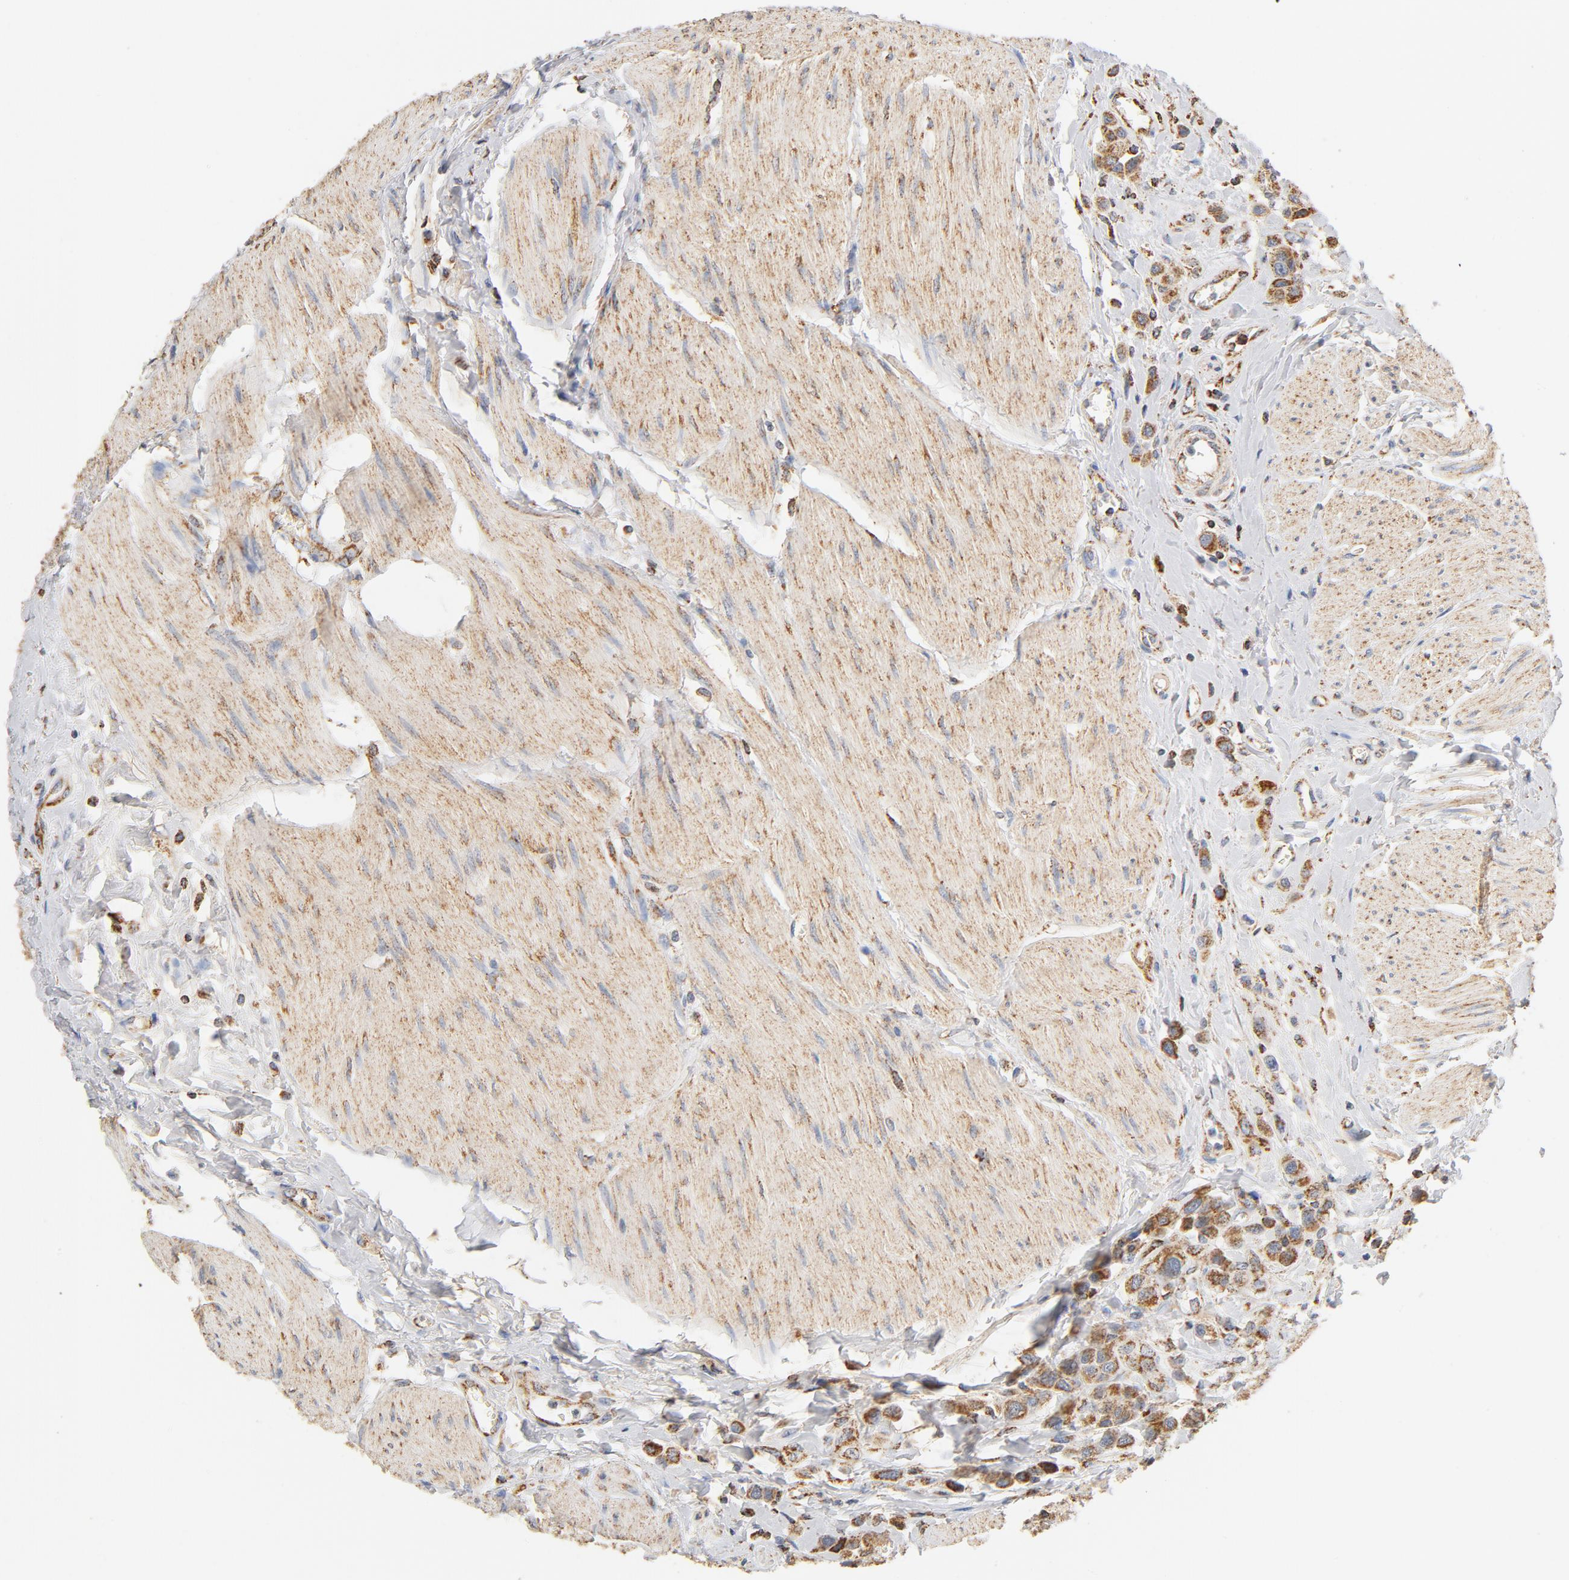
{"staining": {"intensity": "moderate", "quantity": ">75%", "location": "cytoplasmic/membranous"}, "tissue": "urothelial cancer", "cell_type": "Tumor cells", "image_type": "cancer", "snomed": [{"axis": "morphology", "description": "Urothelial carcinoma, High grade"}, {"axis": "topography", "description": "Urinary bladder"}], "caption": "A brown stain labels moderate cytoplasmic/membranous expression of a protein in urothelial cancer tumor cells.", "gene": "COX4I1", "patient": {"sex": "male", "age": 50}}